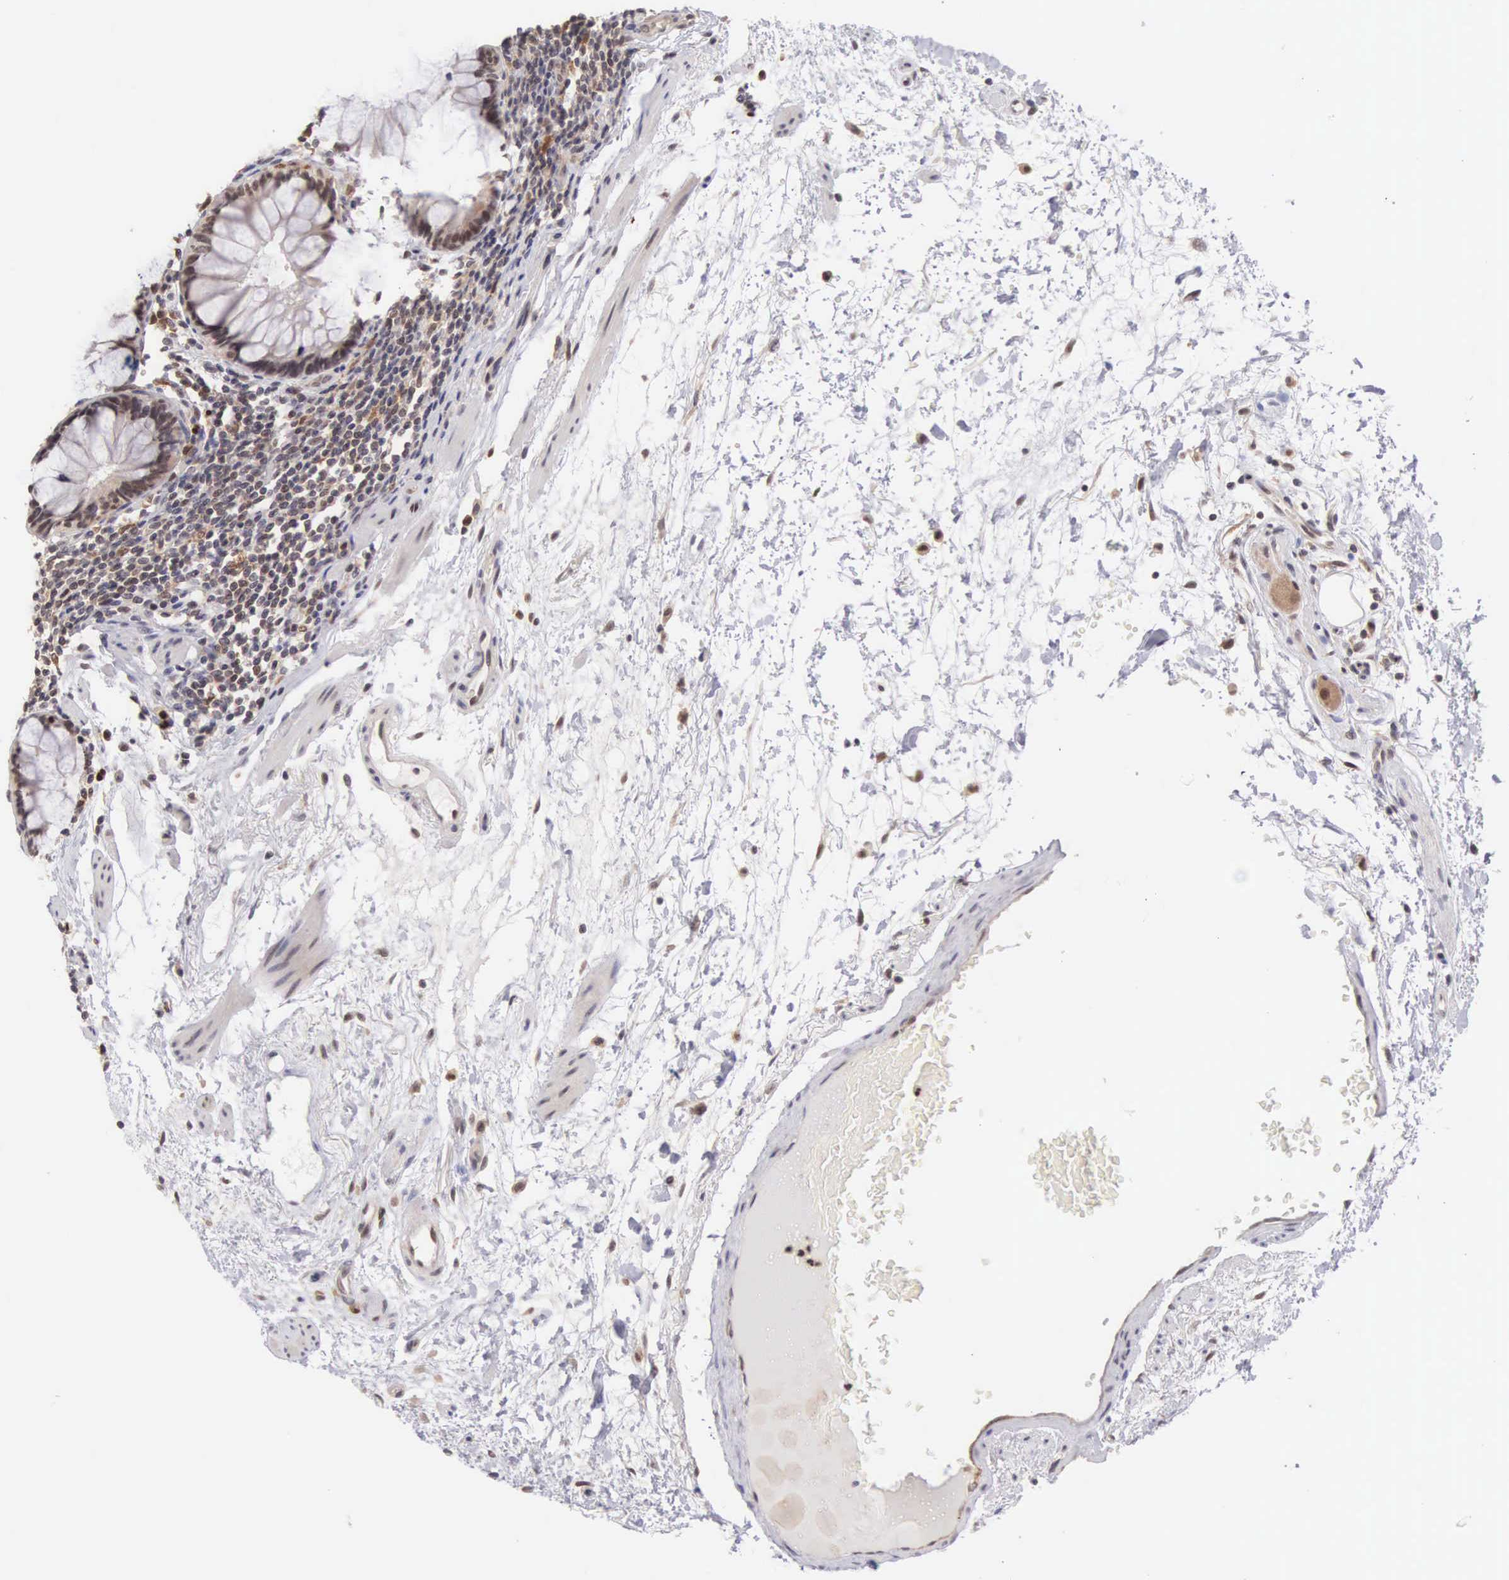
{"staining": {"intensity": "negative", "quantity": "none", "location": "none"}, "tissue": "colon", "cell_type": "Endothelial cells", "image_type": "normal", "snomed": [{"axis": "morphology", "description": "Normal tissue, NOS"}, {"axis": "topography", "description": "Colon"}], "caption": "This photomicrograph is of normal colon stained with immunohistochemistry to label a protein in brown with the nuclei are counter-stained blue. There is no expression in endothelial cells. (Stains: DAB (3,3'-diaminobenzidine) immunohistochemistry (IHC) with hematoxylin counter stain, Microscopy: brightfield microscopy at high magnification).", "gene": "GRK3", "patient": {"sex": "male", "age": 1}}